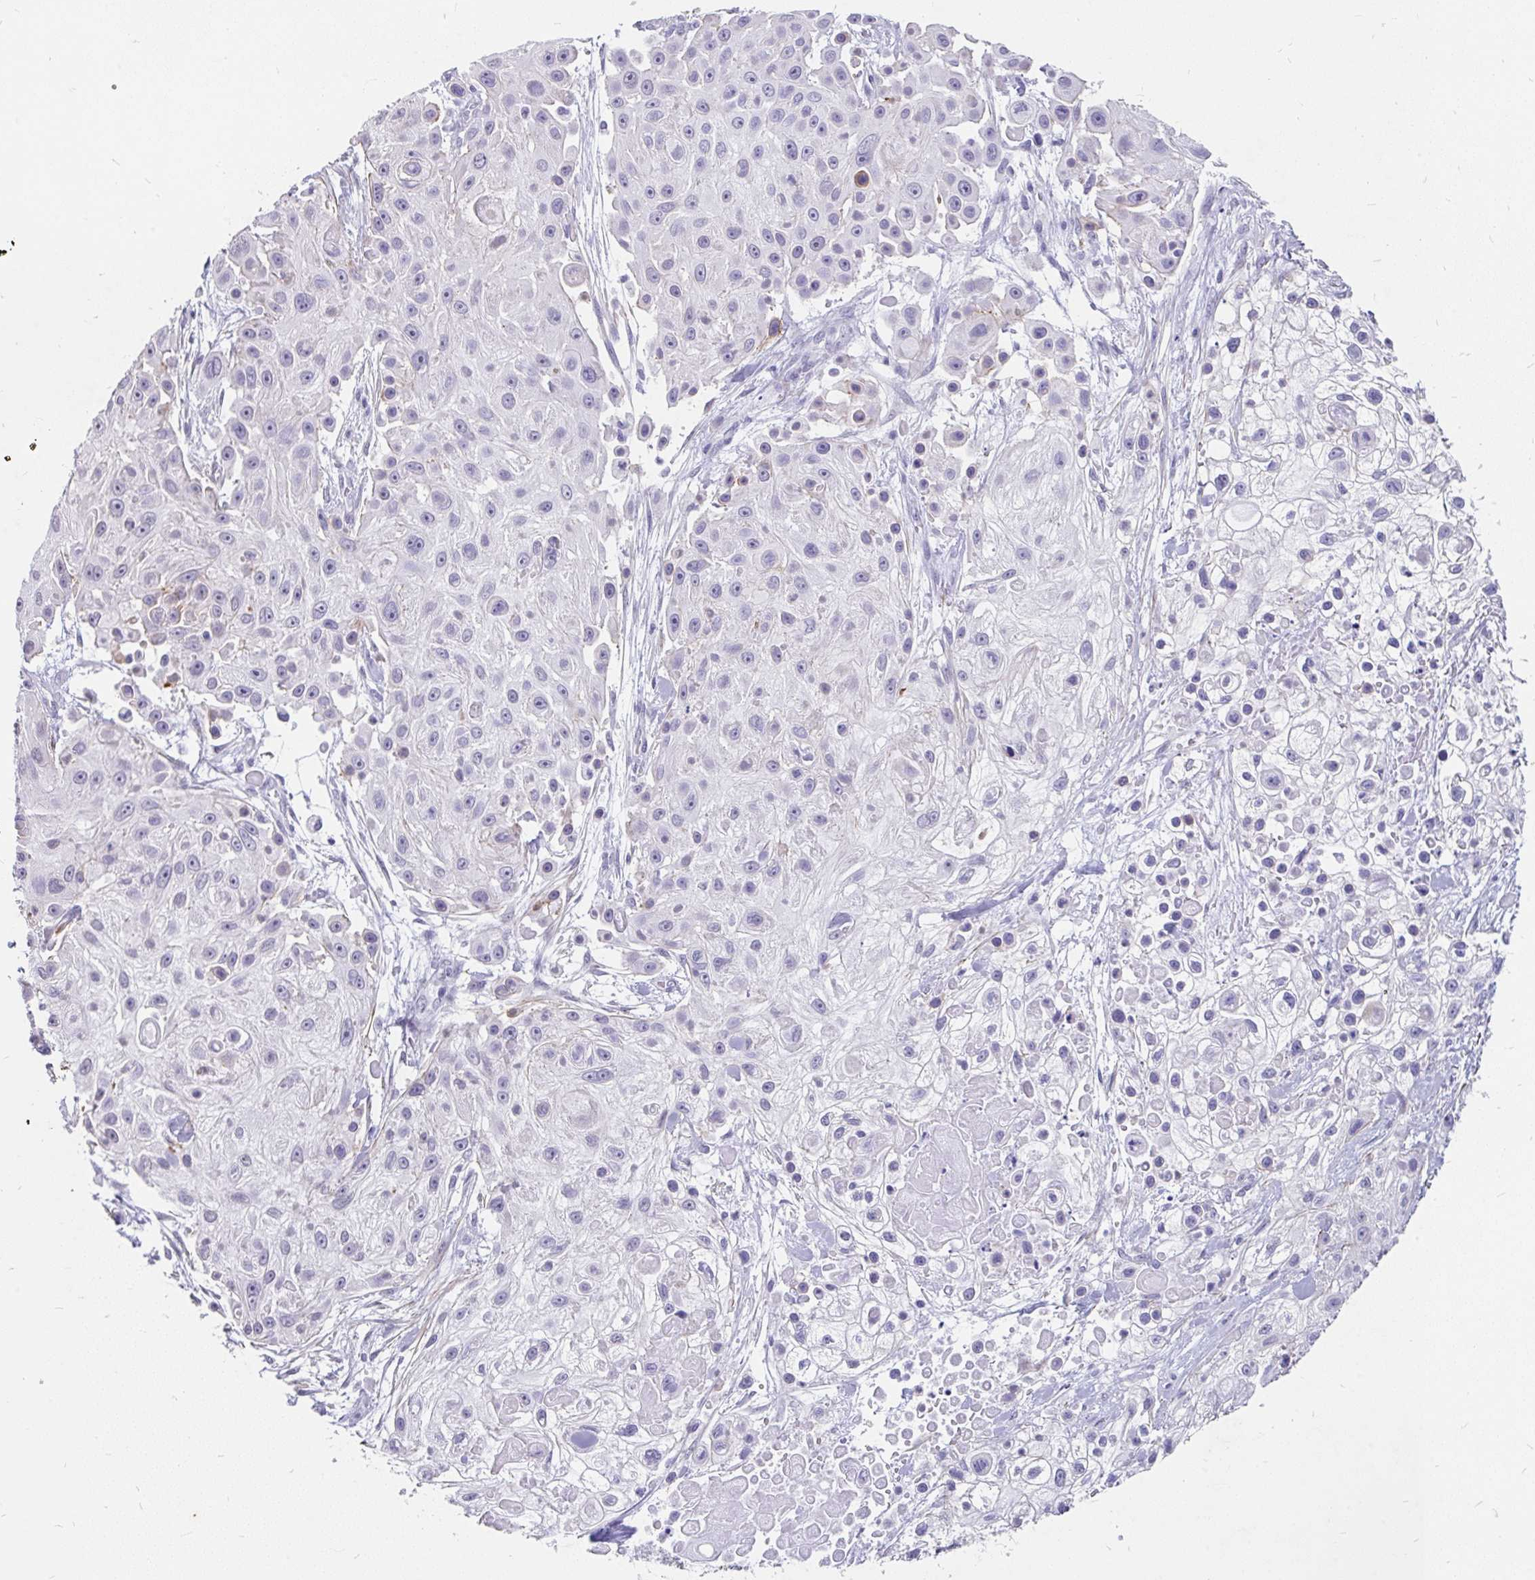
{"staining": {"intensity": "negative", "quantity": "none", "location": "none"}, "tissue": "skin cancer", "cell_type": "Tumor cells", "image_type": "cancer", "snomed": [{"axis": "morphology", "description": "Squamous cell carcinoma, NOS"}, {"axis": "topography", "description": "Skin"}], "caption": "This is an immunohistochemistry (IHC) micrograph of squamous cell carcinoma (skin). There is no positivity in tumor cells.", "gene": "EML5", "patient": {"sex": "male", "age": 67}}